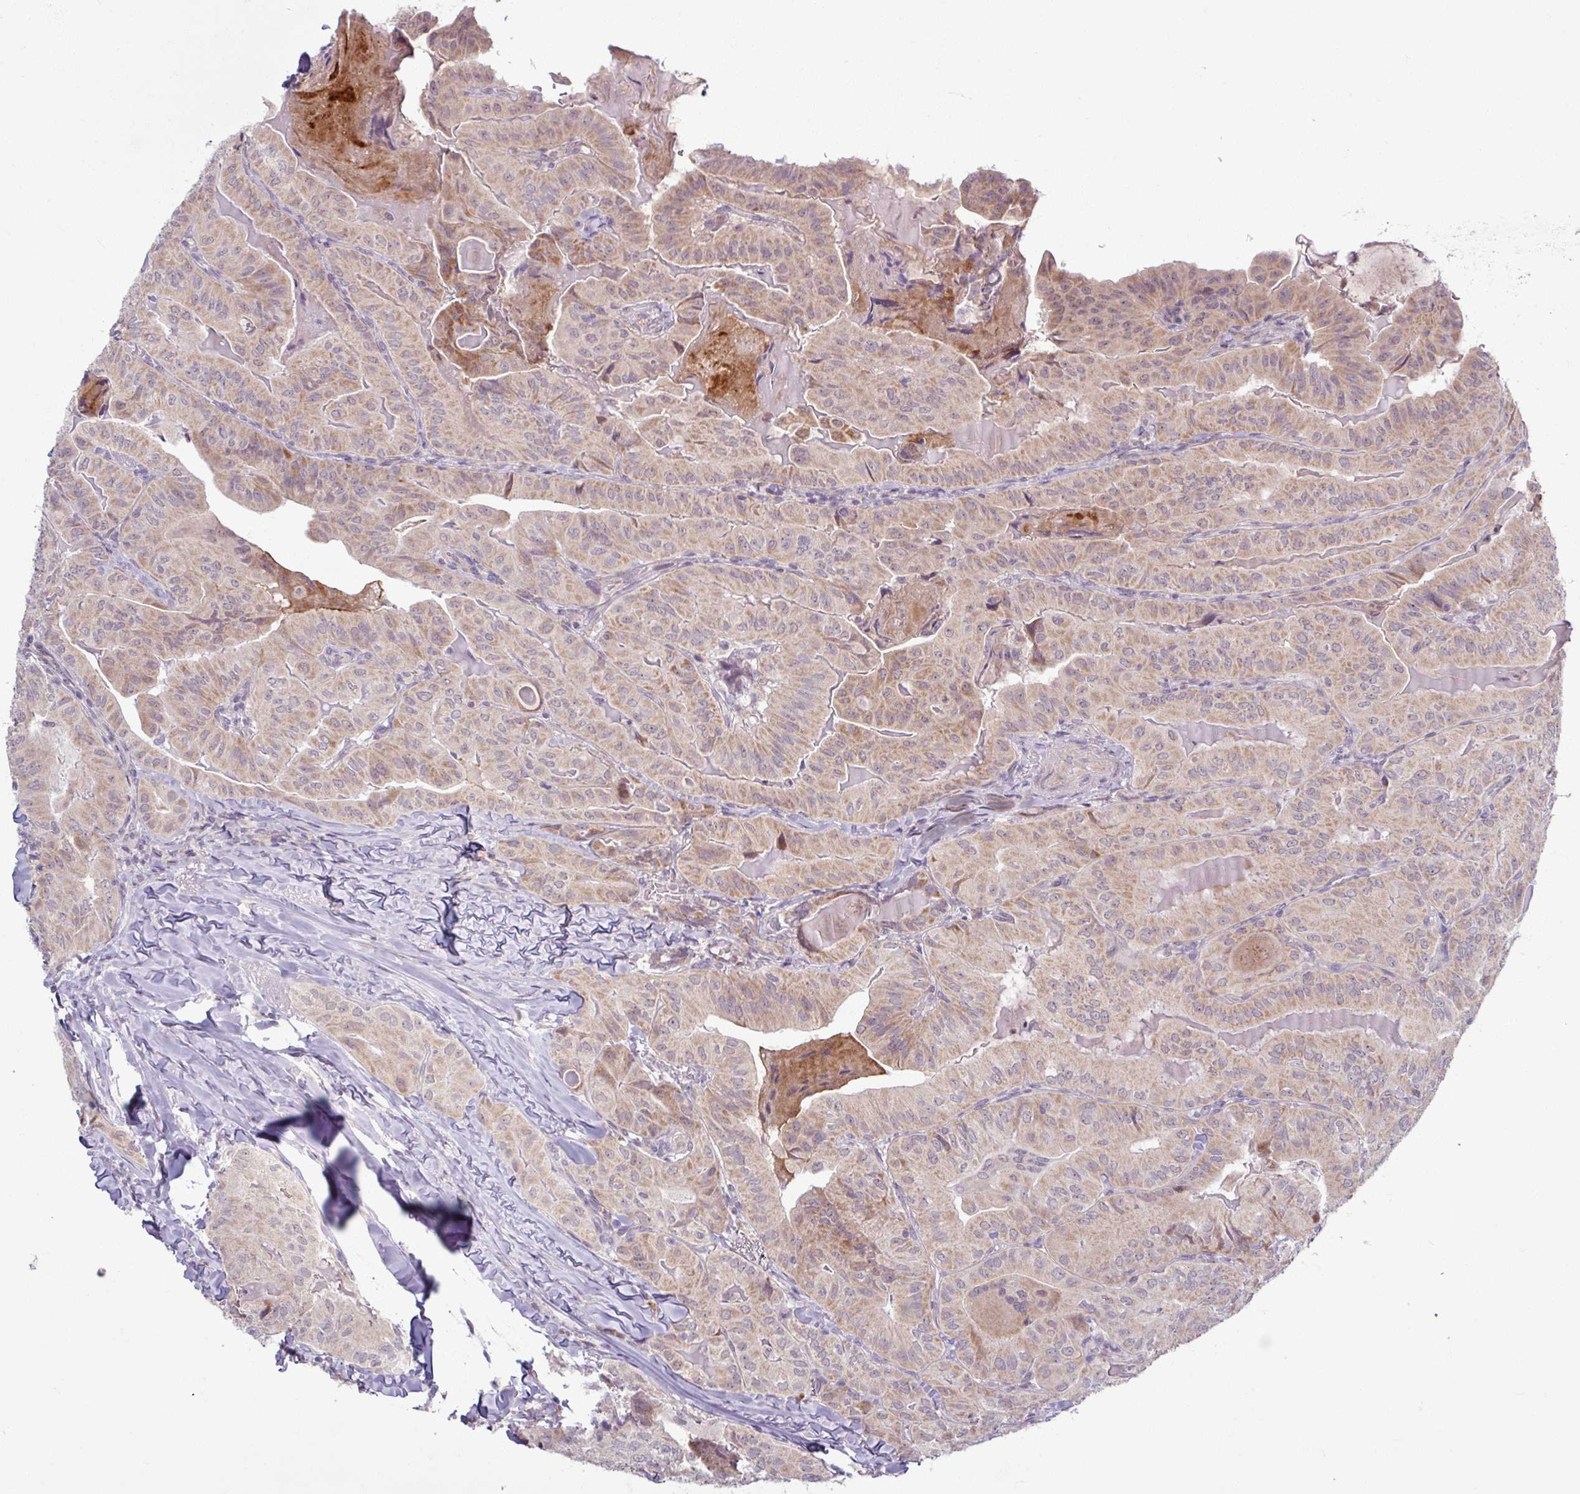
{"staining": {"intensity": "moderate", "quantity": ">75%", "location": "cytoplasmic/membranous"}, "tissue": "thyroid cancer", "cell_type": "Tumor cells", "image_type": "cancer", "snomed": [{"axis": "morphology", "description": "Papillary adenocarcinoma, NOS"}, {"axis": "topography", "description": "Thyroid gland"}], "caption": "This photomicrograph exhibits immunohistochemistry (IHC) staining of human thyroid papillary adenocarcinoma, with medium moderate cytoplasmic/membranous expression in approximately >75% of tumor cells.", "gene": "OGFOD3", "patient": {"sex": "female", "age": 68}}